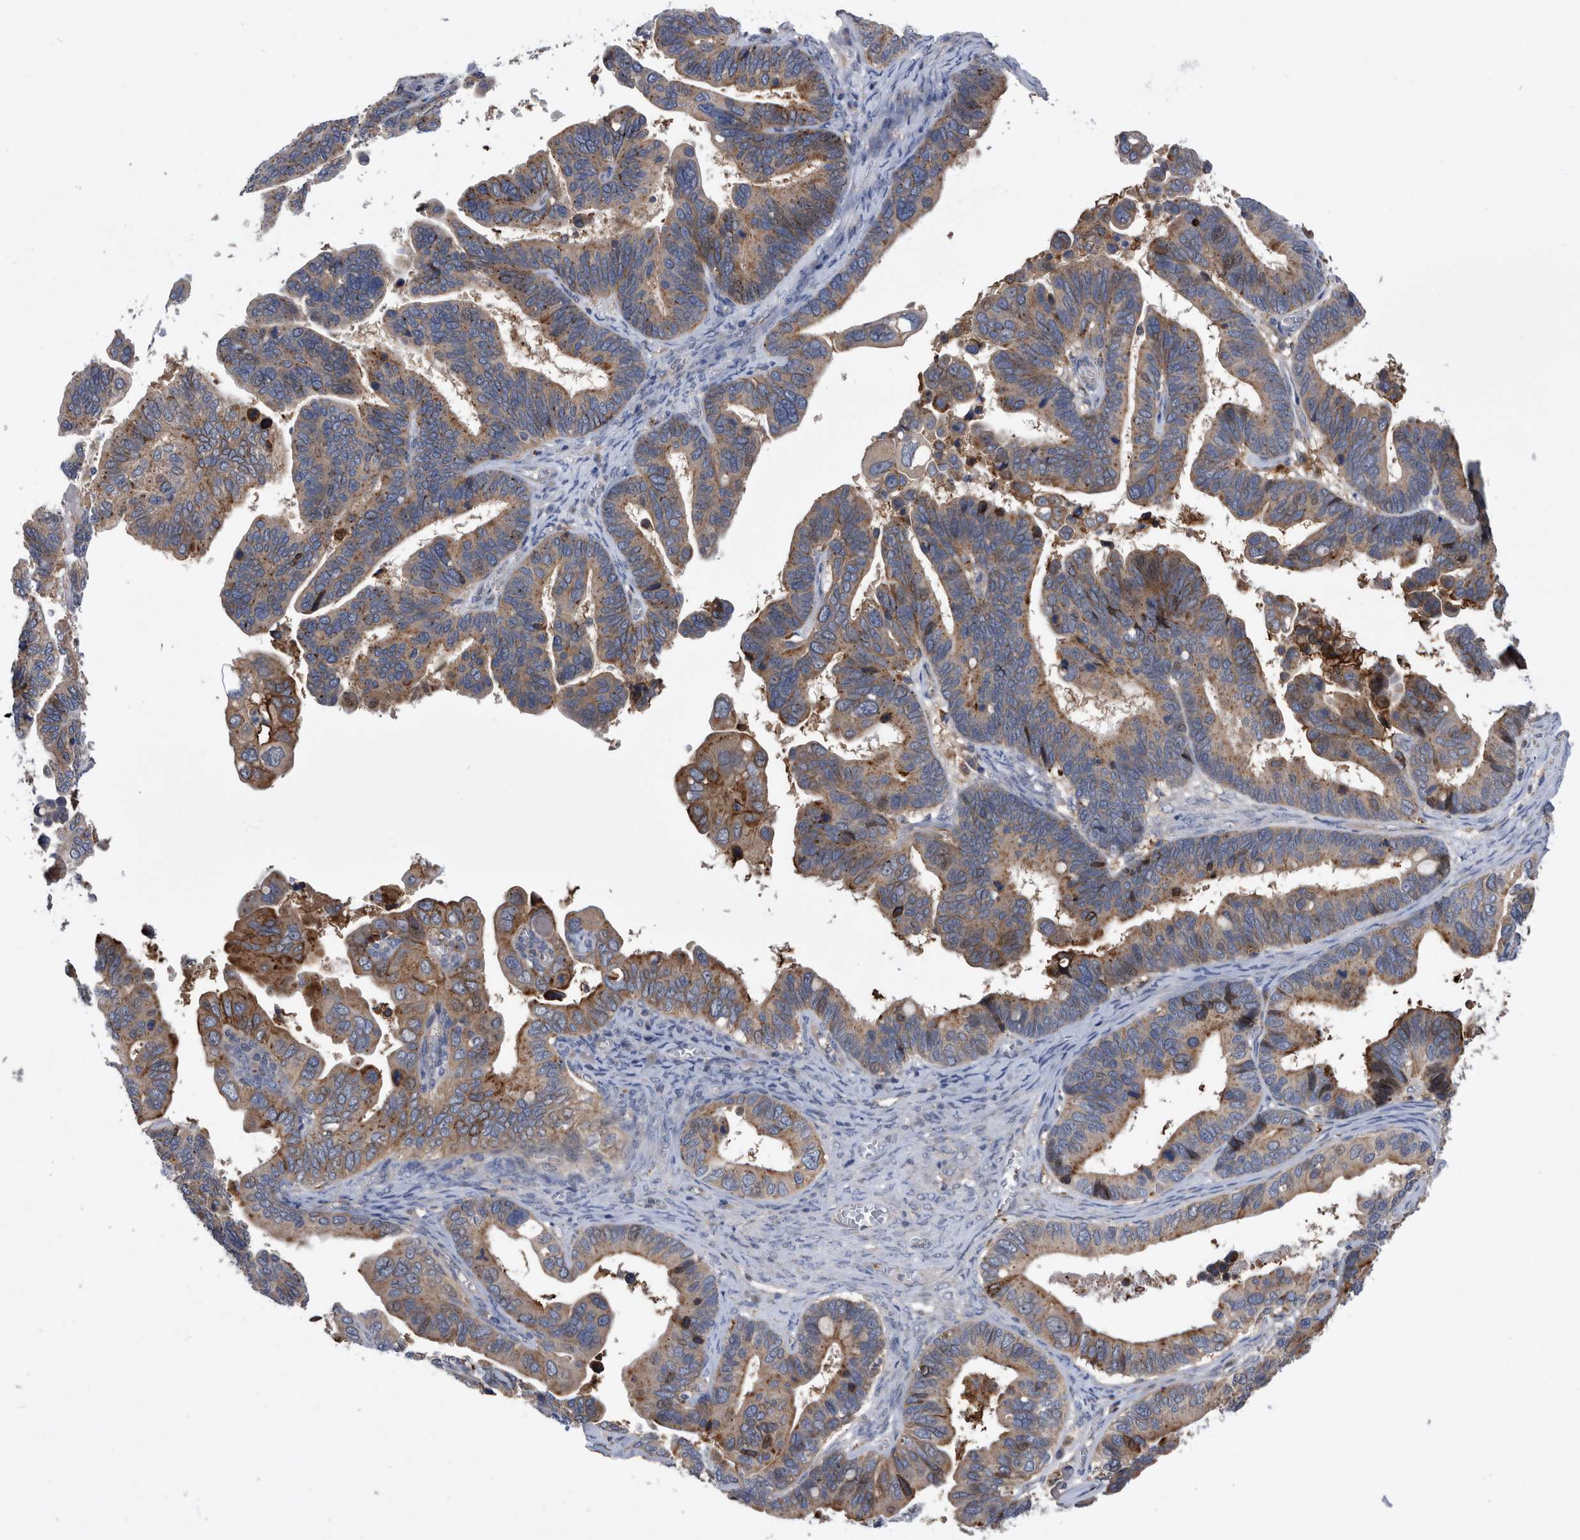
{"staining": {"intensity": "moderate", "quantity": ">75%", "location": "cytoplasmic/membranous"}, "tissue": "ovarian cancer", "cell_type": "Tumor cells", "image_type": "cancer", "snomed": [{"axis": "morphology", "description": "Cystadenocarcinoma, serous, NOS"}, {"axis": "topography", "description": "Ovary"}], "caption": "Immunohistochemistry (IHC) photomicrograph of neoplastic tissue: serous cystadenocarcinoma (ovarian) stained using IHC exhibits medium levels of moderate protein expression localized specifically in the cytoplasmic/membranous of tumor cells, appearing as a cytoplasmic/membranous brown color.", "gene": "BAIAP3", "patient": {"sex": "female", "age": 56}}